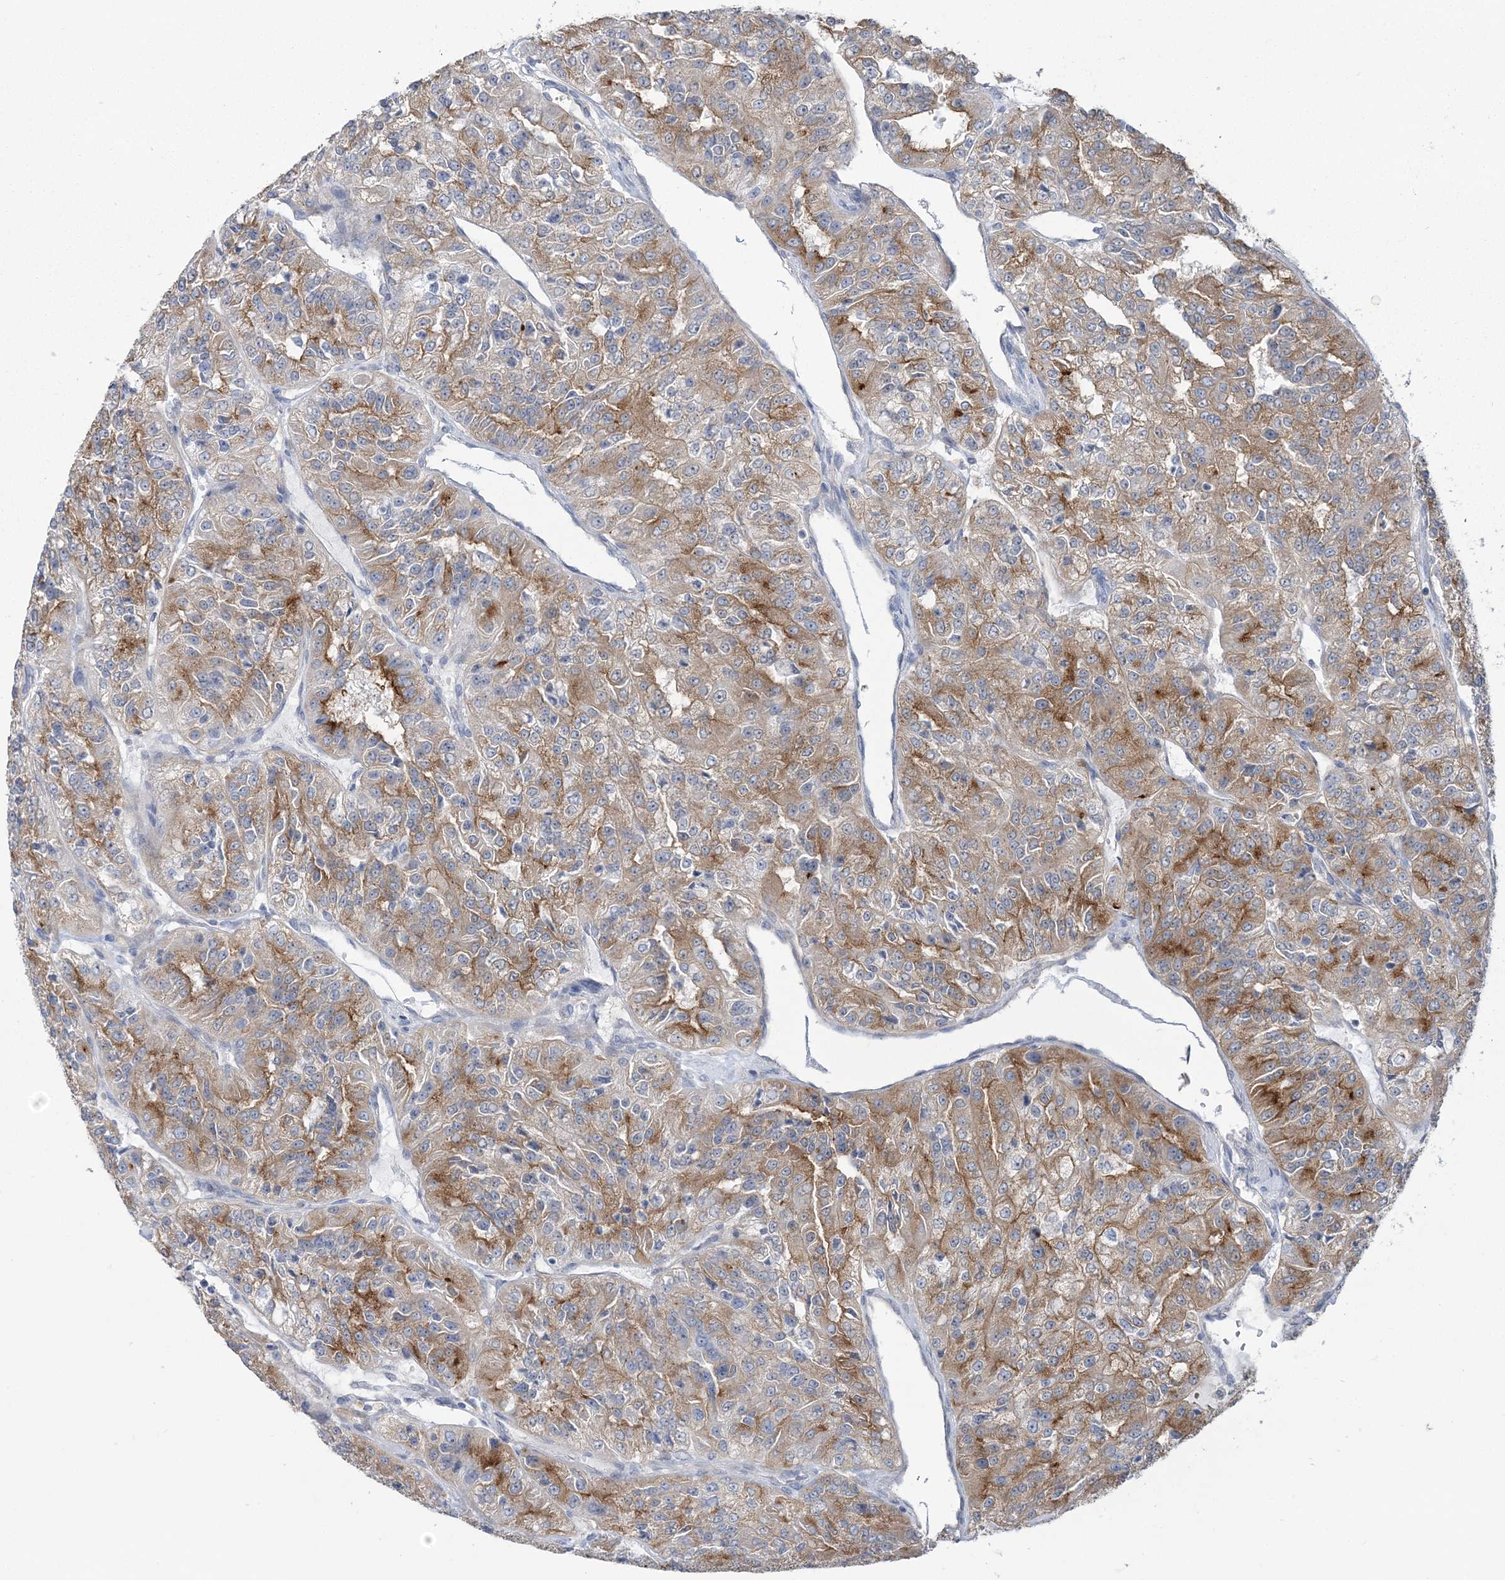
{"staining": {"intensity": "moderate", "quantity": "25%-75%", "location": "cytoplasmic/membranous"}, "tissue": "renal cancer", "cell_type": "Tumor cells", "image_type": "cancer", "snomed": [{"axis": "morphology", "description": "Adenocarcinoma, NOS"}, {"axis": "topography", "description": "Kidney"}], "caption": "Moderate cytoplasmic/membranous protein positivity is present in approximately 25%-75% of tumor cells in adenocarcinoma (renal).", "gene": "RAB11FIP5", "patient": {"sex": "female", "age": 63}}